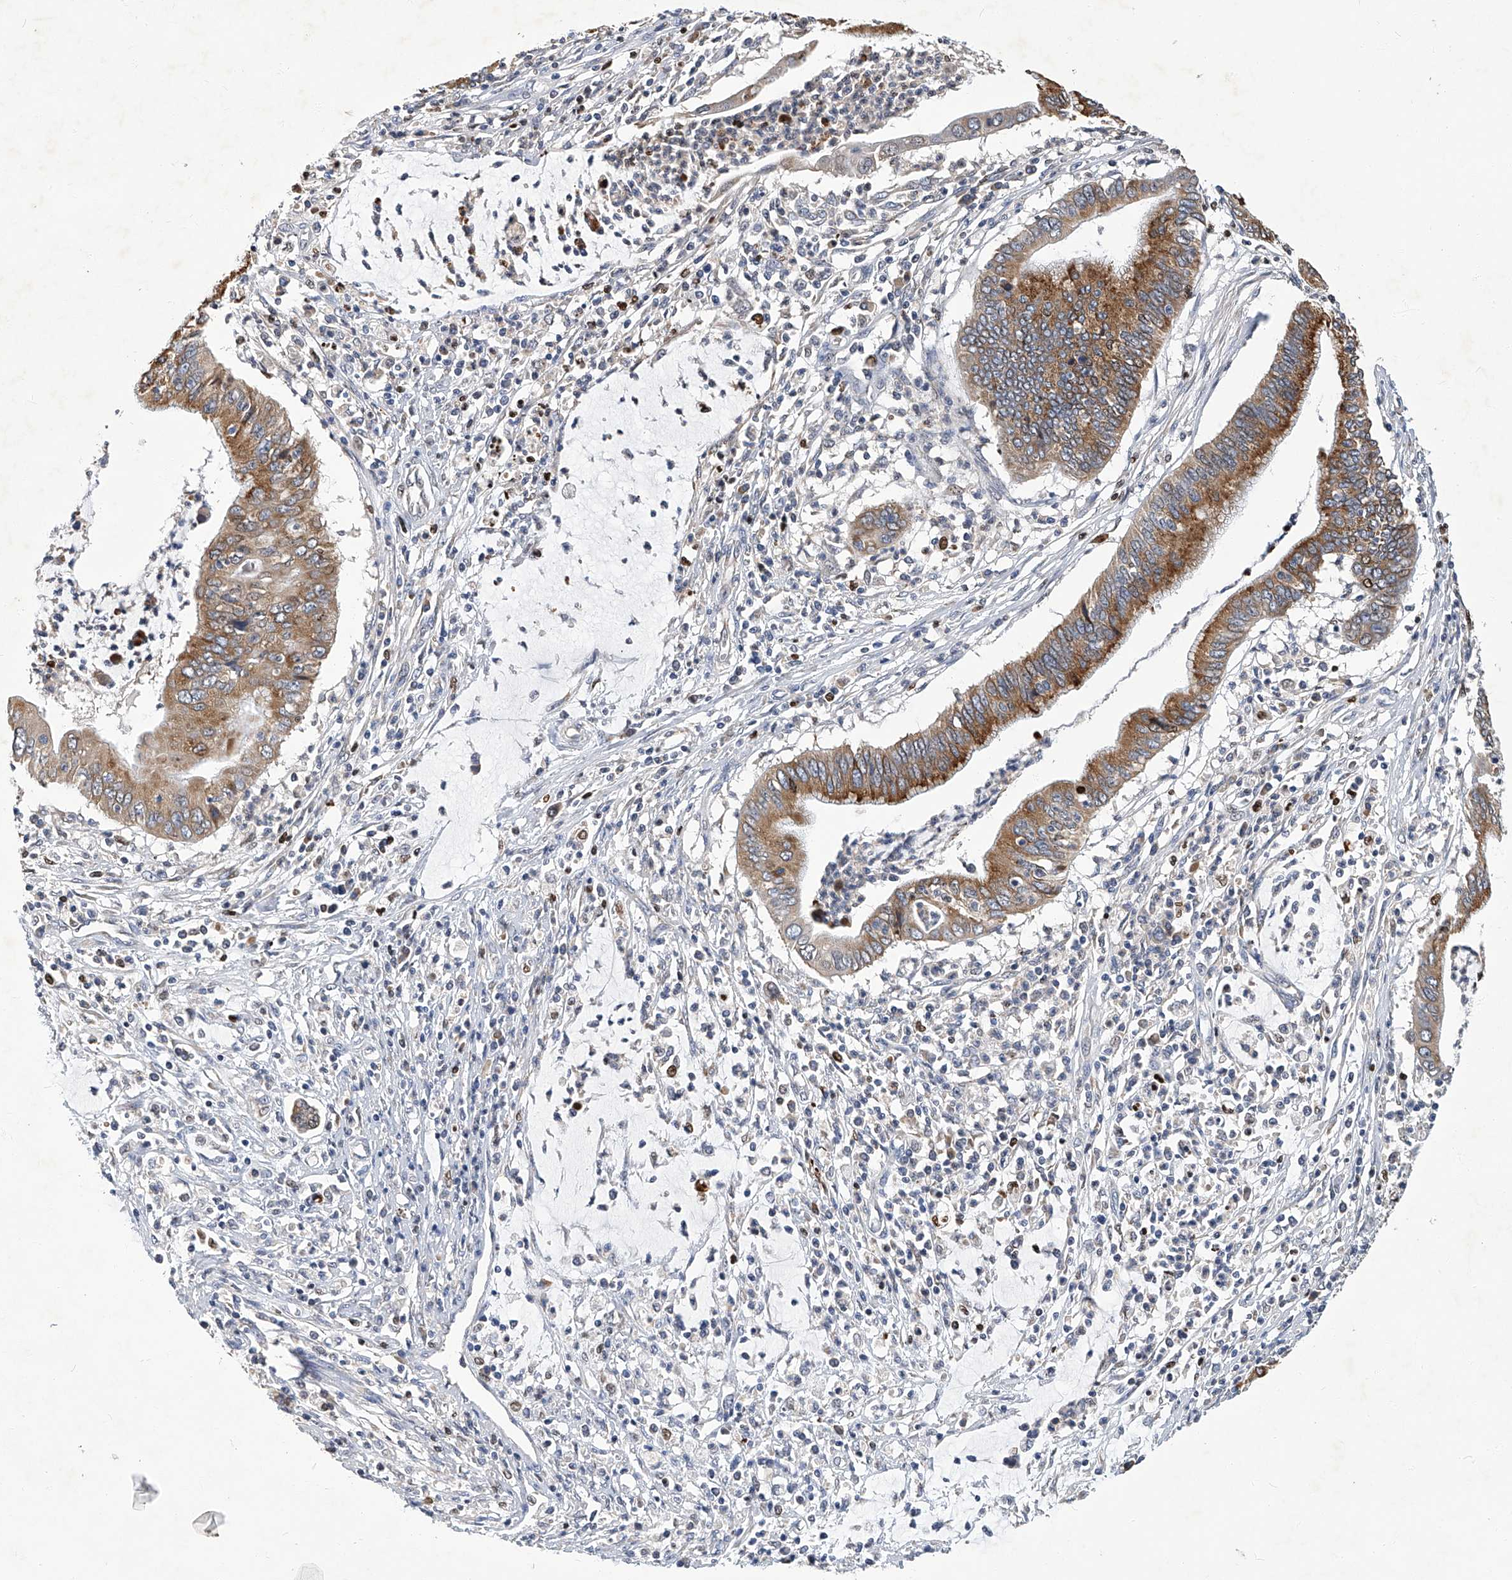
{"staining": {"intensity": "moderate", "quantity": ">75%", "location": "cytoplasmic/membranous"}, "tissue": "cervical cancer", "cell_type": "Tumor cells", "image_type": "cancer", "snomed": [{"axis": "morphology", "description": "Adenocarcinoma, NOS"}, {"axis": "topography", "description": "Cervix"}], "caption": "Protein staining by IHC exhibits moderate cytoplasmic/membranous staining in about >75% of tumor cells in cervical cancer.", "gene": "TGFBR1", "patient": {"sex": "female", "age": 36}}